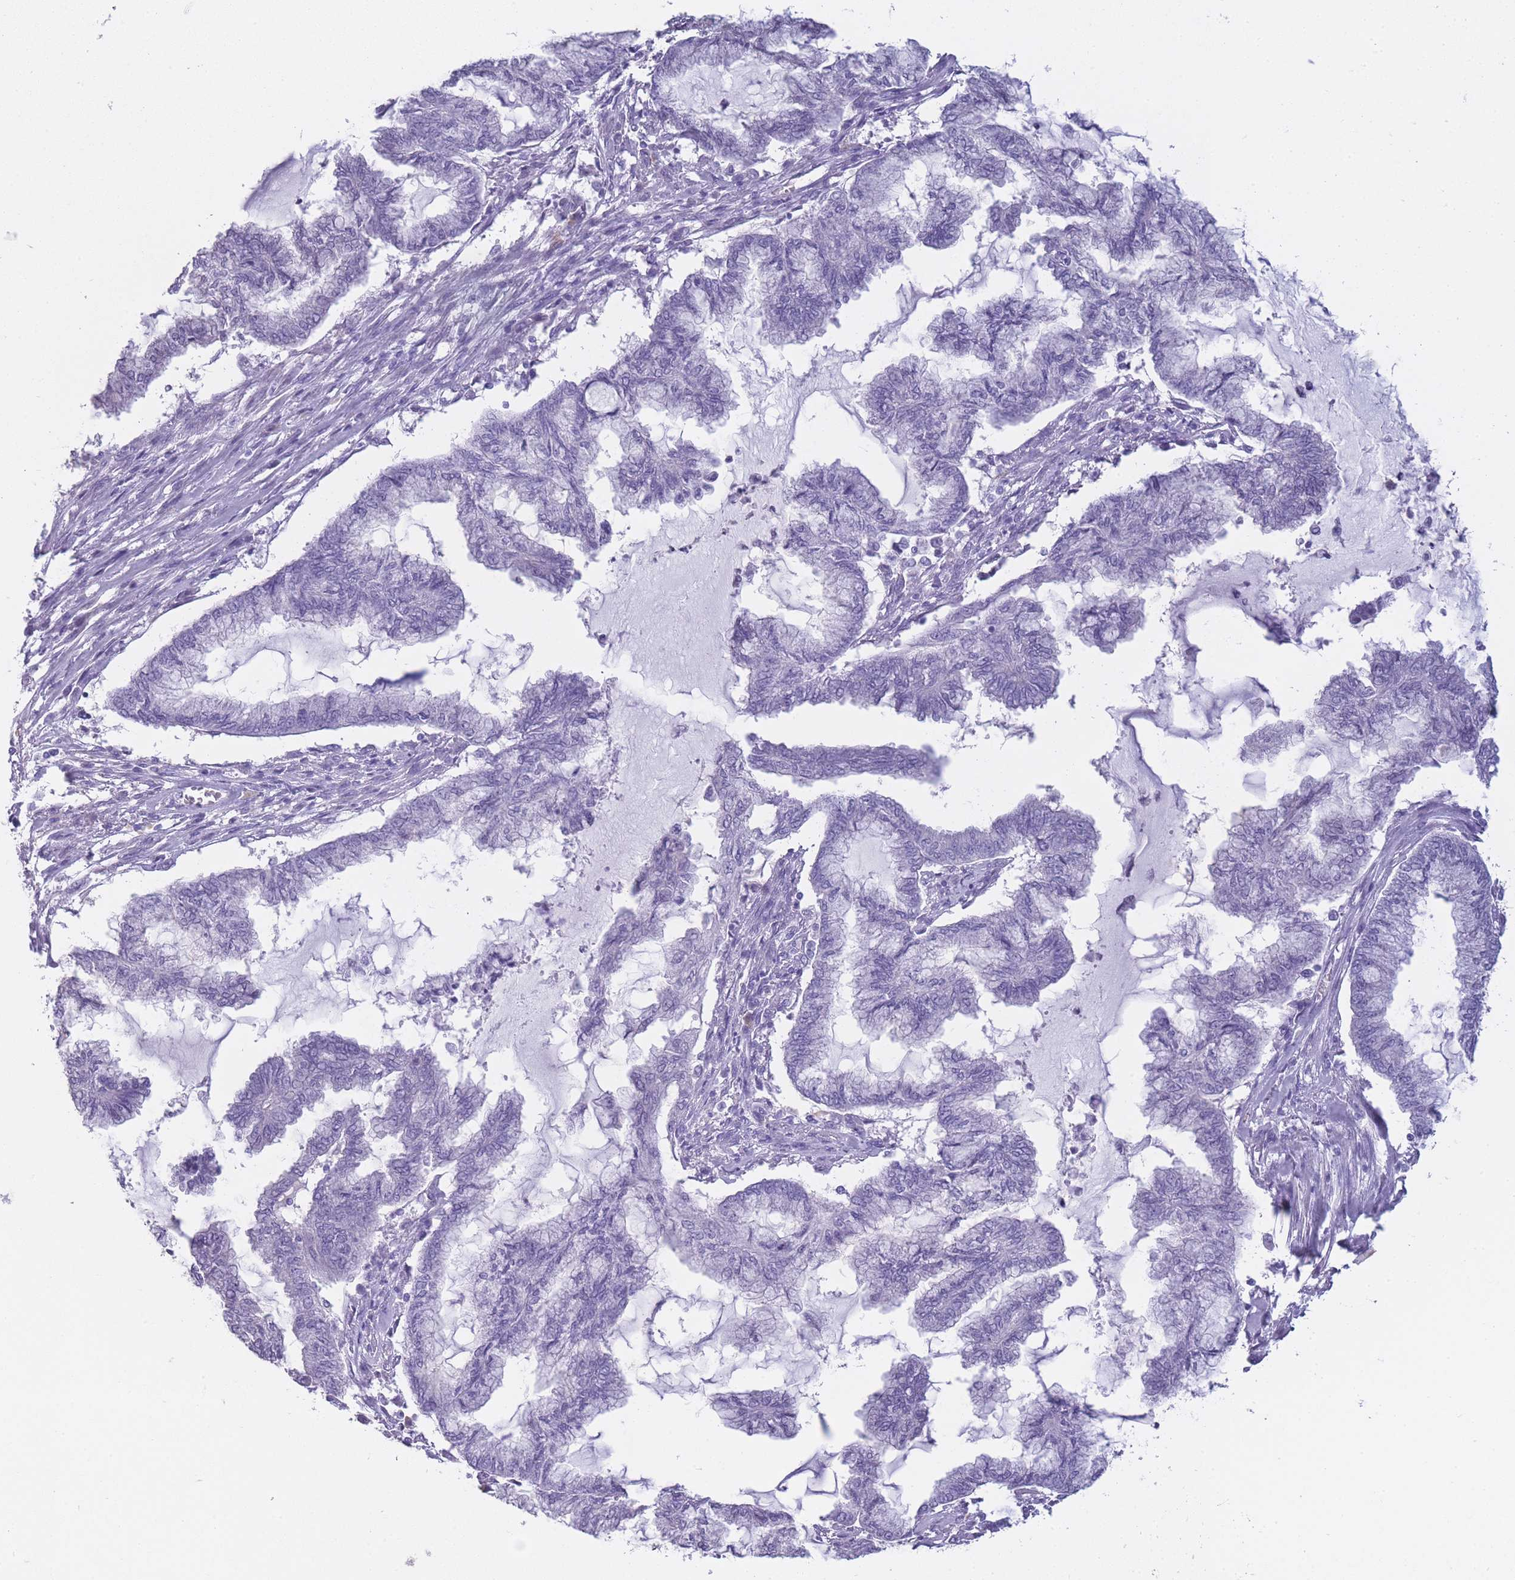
{"staining": {"intensity": "negative", "quantity": "none", "location": "none"}, "tissue": "endometrial cancer", "cell_type": "Tumor cells", "image_type": "cancer", "snomed": [{"axis": "morphology", "description": "Adenocarcinoma, NOS"}, {"axis": "topography", "description": "Endometrium"}], "caption": "DAB immunohistochemical staining of endometrial cancer reveals no significant positivity in tumor cells.", "gene": "DCANP1", "patient": {"sex": "female", "age": 86}}